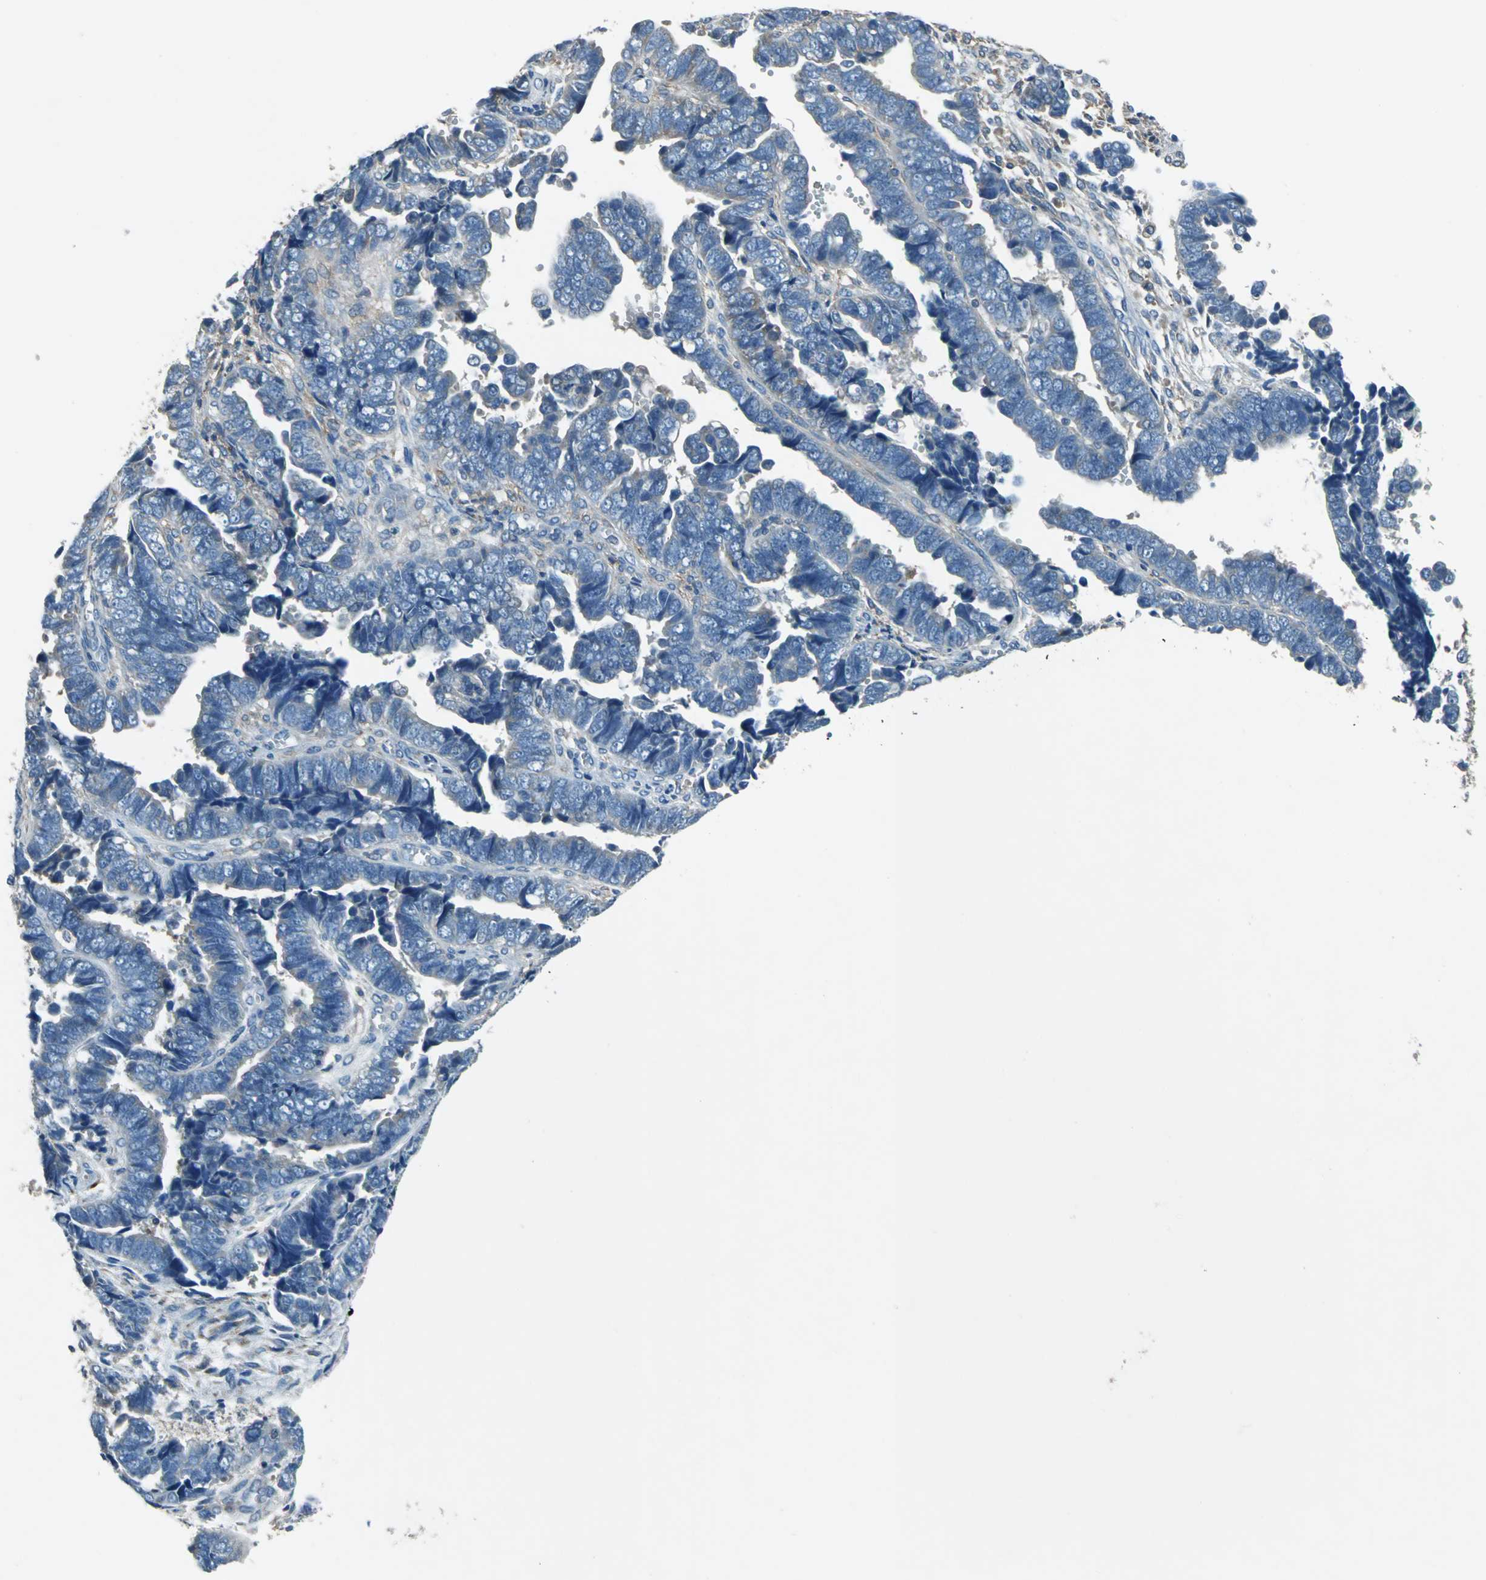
{"staining": {"intensity": "negative", "quantity": "none", "location": "none"}, "tissue": "endometrial cancer", "cell_type": "Tumor cells", "image_type": "cancer", "snomed": [{"axis": "morphology", "description": "Adenocarcinoma, NOS"}, {"axis": "topography", "description": "Endometrium"}], "caption": "High magnification brightfield microscopy of endometrial cancer stained with DAB (brown) and counterstained with hematoxylin (blue): tumor cells show no significant positivity. (DAB immunohistochemistry (IHC) visualized using brightfield microscopy, high magnification).", "gene": "PRKCA", "patient": {"sex": "female", "age": 75}}